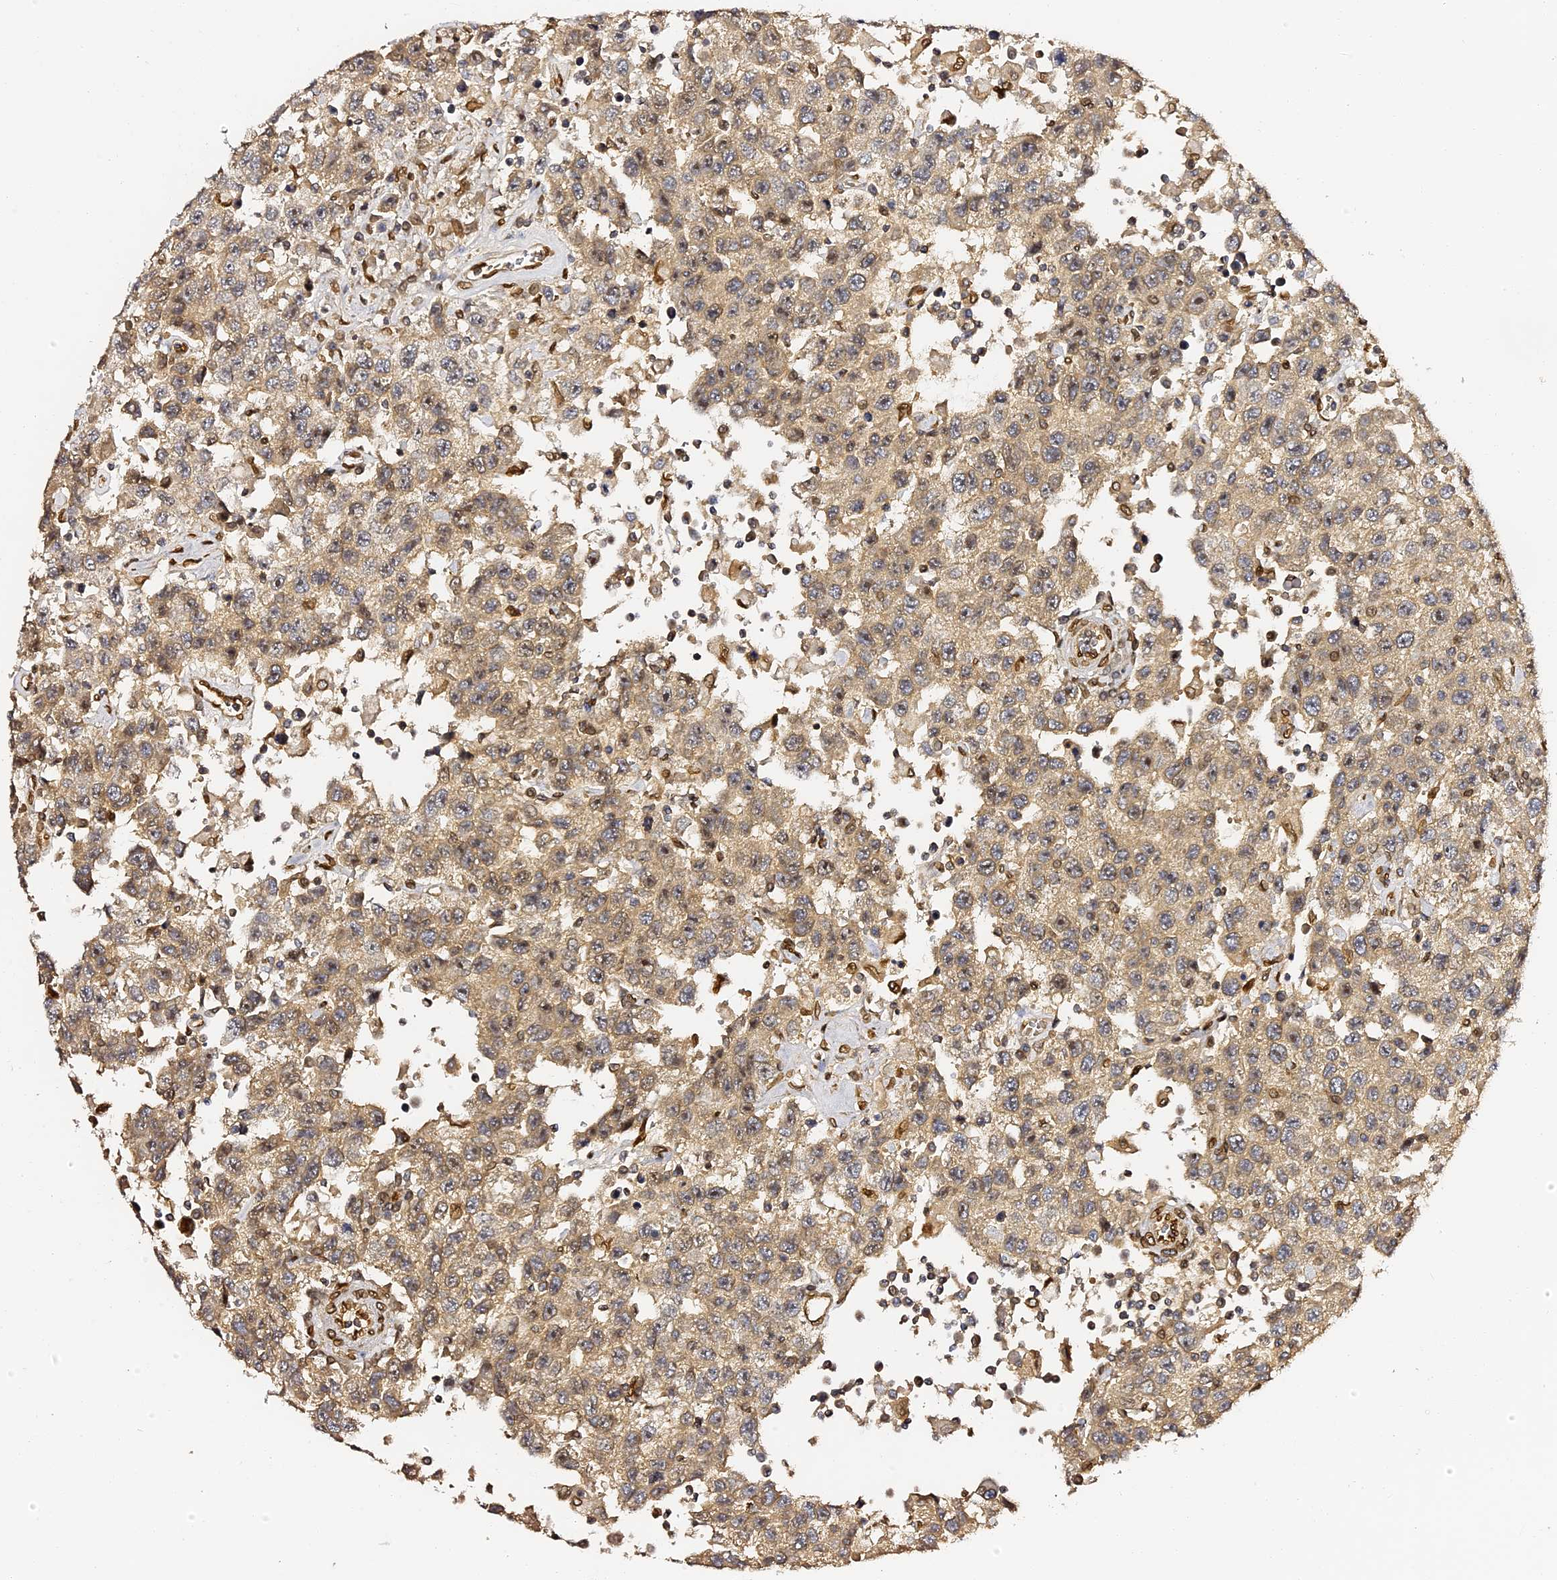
{"staining": {"intensity": "moderate", "quantity": "25%-75%", "location": "cytoplasmic/membranous,nuclear"}, "tissue": "testis cancer", "cell_type": "Tumor cells", "image_type": "cancer", "snomed": [{"axis": "morphology", "description": "Seminoma, NOS"}, {"axis": "topography", "description": "Testis"}], "caption": "Brown immunohistochemical staining in human testis cancer (seminoma) exhibits moderate cytoplasmic/membranous and nuclear positivity in approximately 25%-75% of tumor cells.", "gene": "ANAPC5", "patient": {"sex": "male", "age": 41}}